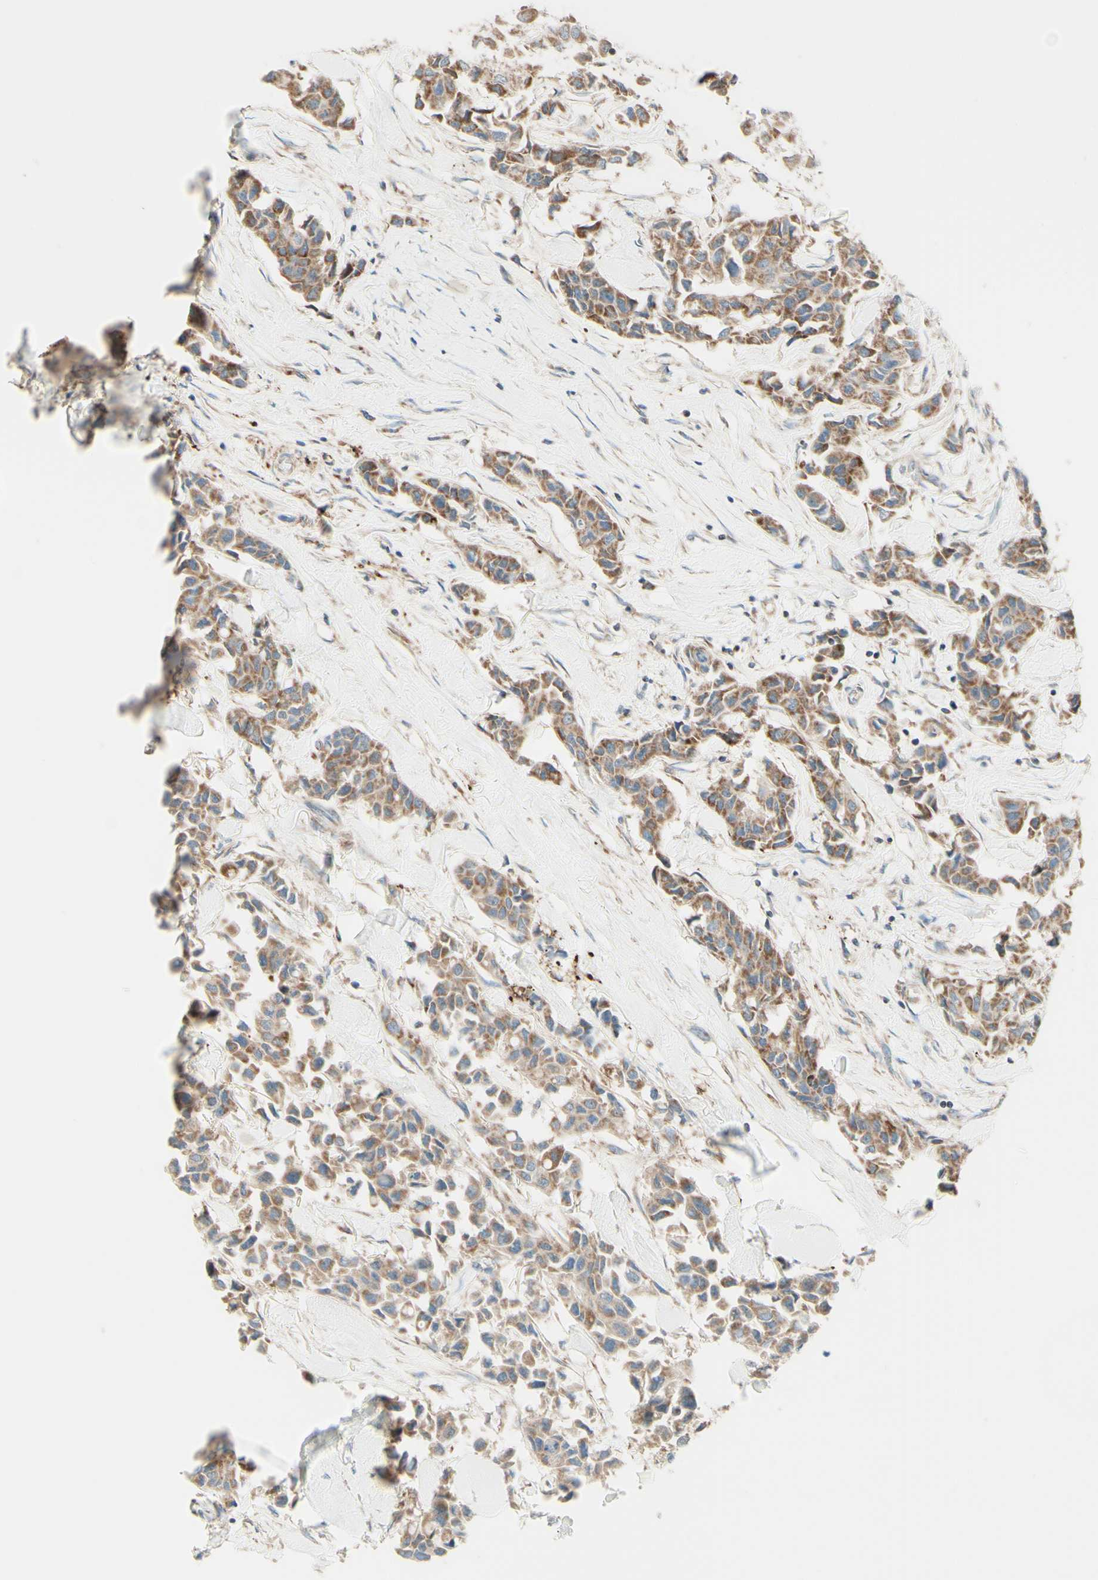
{"staining": {"intensity": "moderate", "quantity": ">75%", "location": "cytoplasmic/membranous"}, "tissue": "breast cancer", "cell_type": "Tumor cells", "image_type": "cancer", "snomed": [{"axis": "morphology", "description": "Duct carcinoma"}, {"axis": "topography", "description": "Breast"}], "caption": "Protein staining of breast cancer (invasive ductal carcinoma) tissue demonstrates moderate cytoplasmic/membranous positivity in about >75% of tumor cells. The staining was performed using DAB (3,3'-diaminobenzidine) to visualize the protein expression in brown, while the nuclei were stained in blue with hematoxylin (Magnification: 20x).", "gene": "ARMC10", "patient": {"sex": "female", "age": 80}}